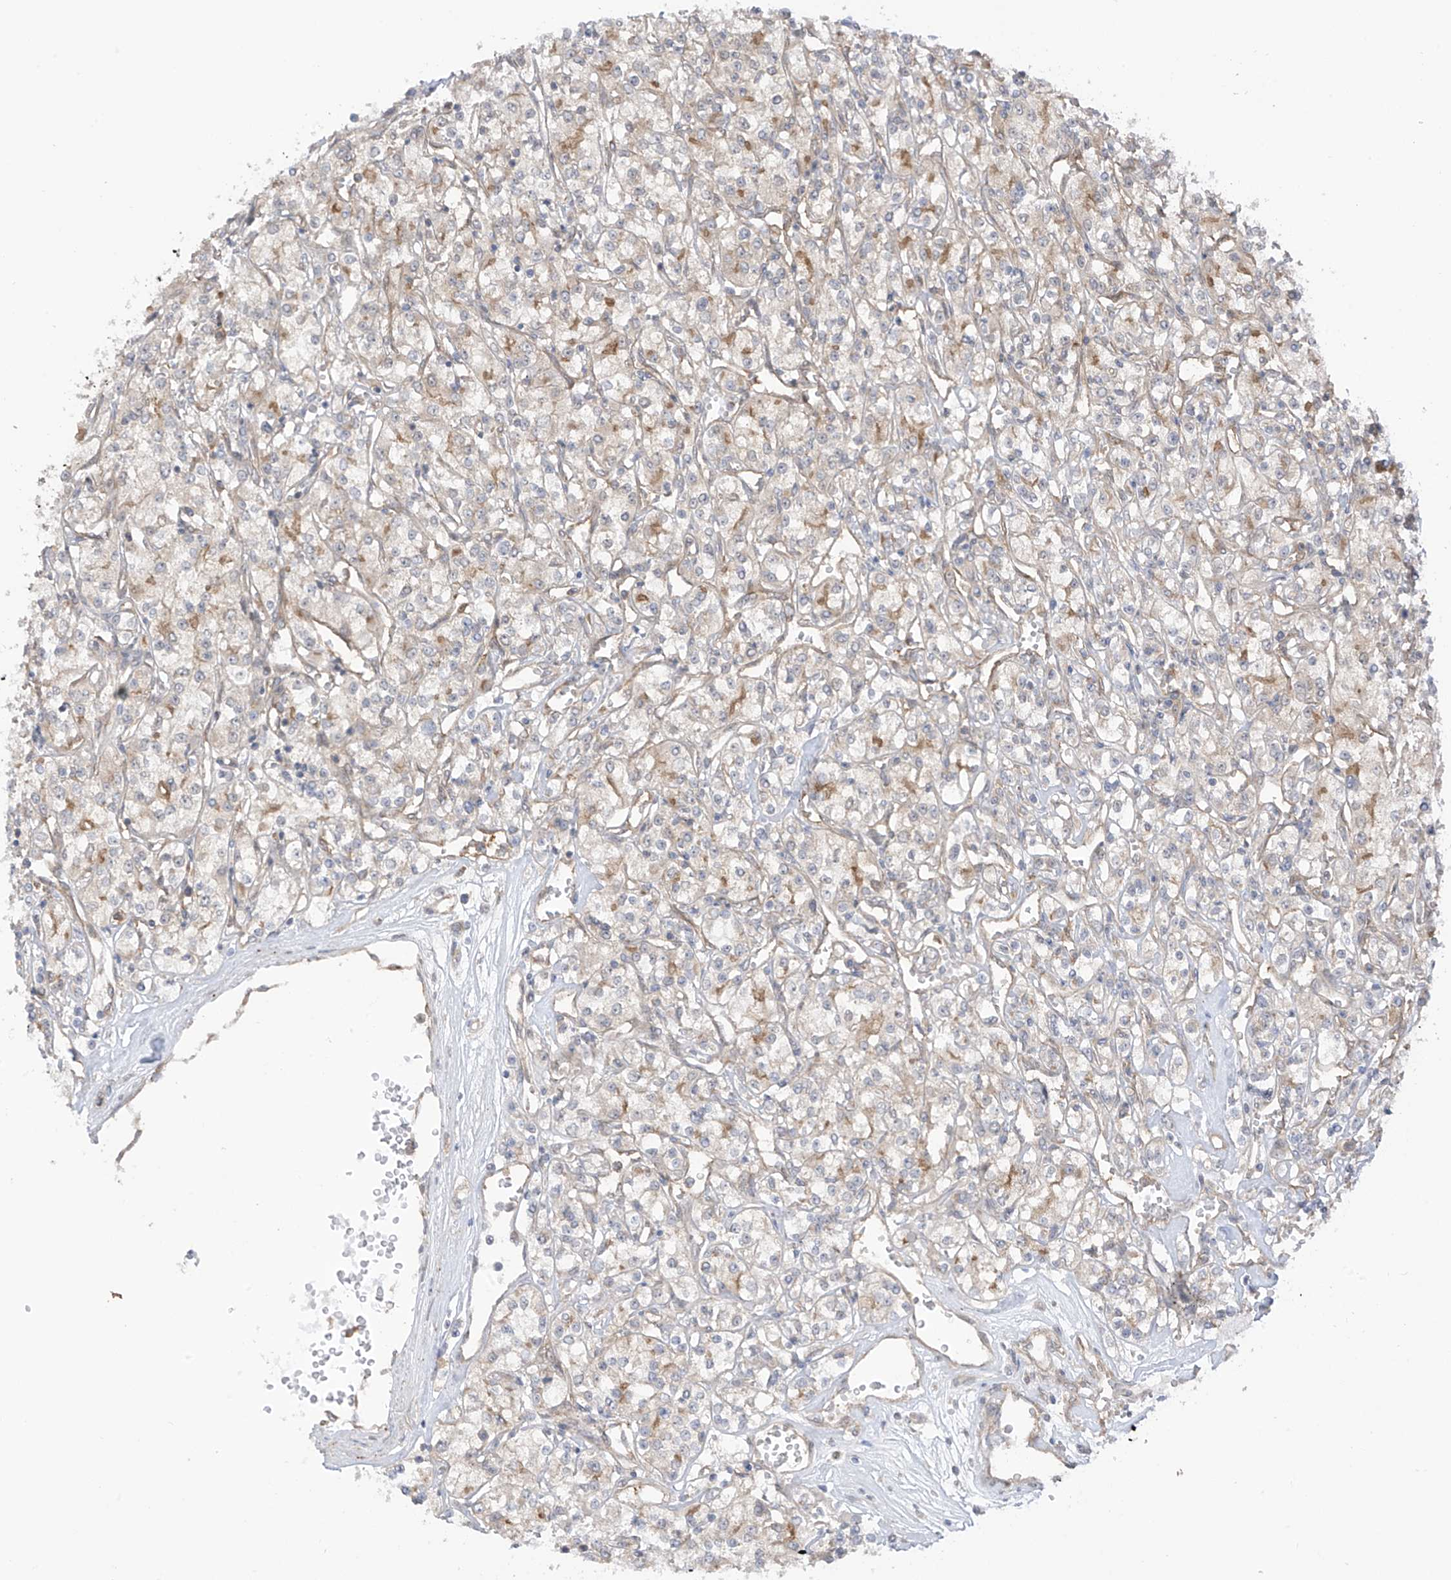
{"staining": {"intensity": "weak", "quantity": "<25%", "location": "cytoplasmic/membranous"}, "tissue": "renal cancer", "cell_type": "Tumor cells", "image_type": "cancer", "snomed": [{"axis": "morphology", "description": "Adenocarcinoma, NOS"}, {"axis": "topography", "description": "Kidney"}], "caption": "This is a image of immunohistochemistry staining of renal cancer, which shows no staining in tumor cells.", "gene": "REPS1", "patient": {"sex": "female", "age": 59}}